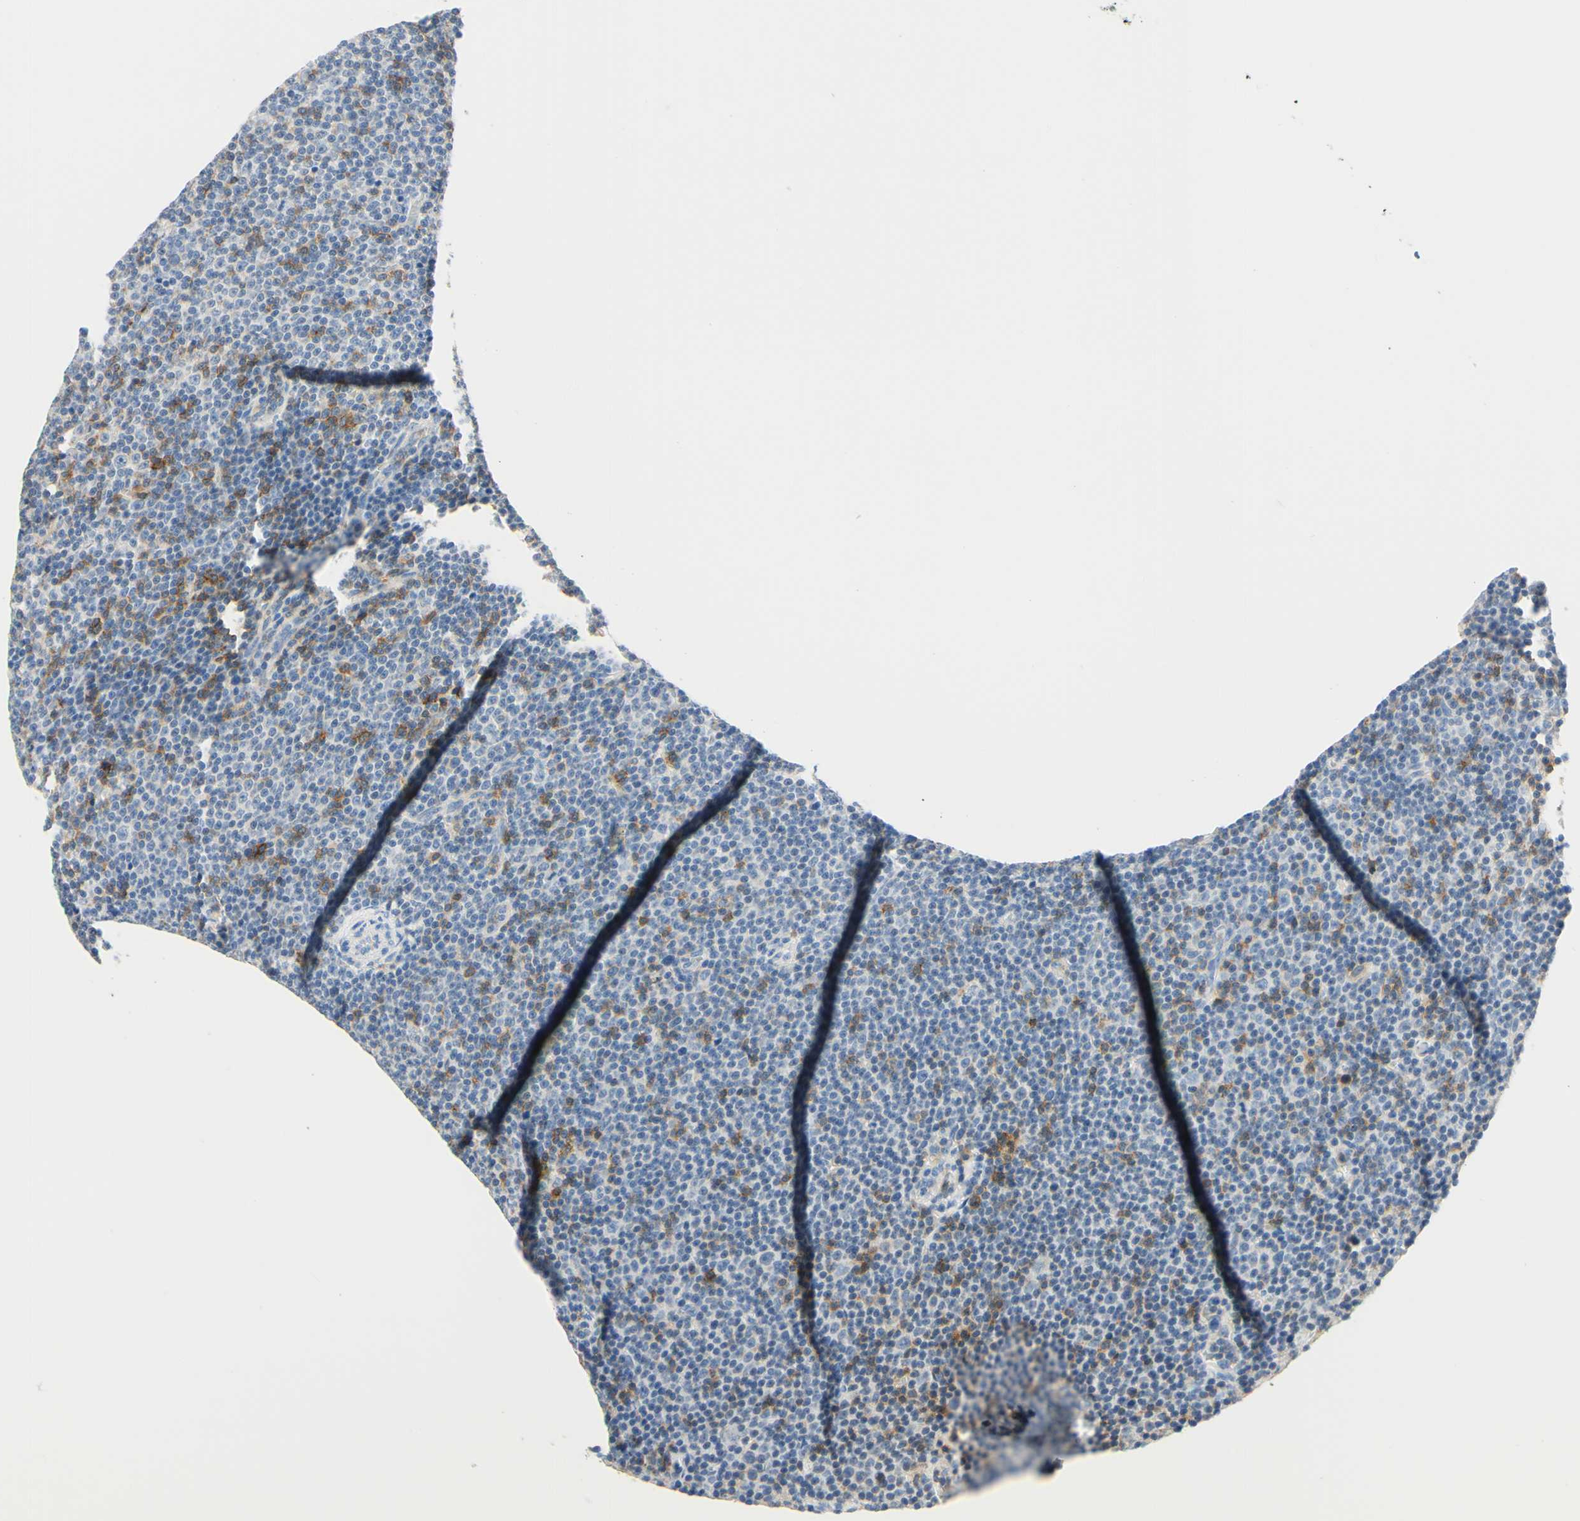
{"staining": {"intensity": "negative", "quantity": "none", "location": "none"}, "tissue": "lymphoma", "cell_type": "Tumor cells", "image_type": "cancer", "snomed": [{"axis": "morphology", "description": "Malignant lymphoma, non-Hodgkin's type, Low grade"}, {"axis": "topography", "description": "Lymph node"}], "caption": "Immunohistochemical staining of human lymphoma shows no significant expression in tumor cells. (DAB IHC visualized using brightfield microscopy, high magnification).", "gene": "LAT", "patient": {"sex": "female", "age": 67}}